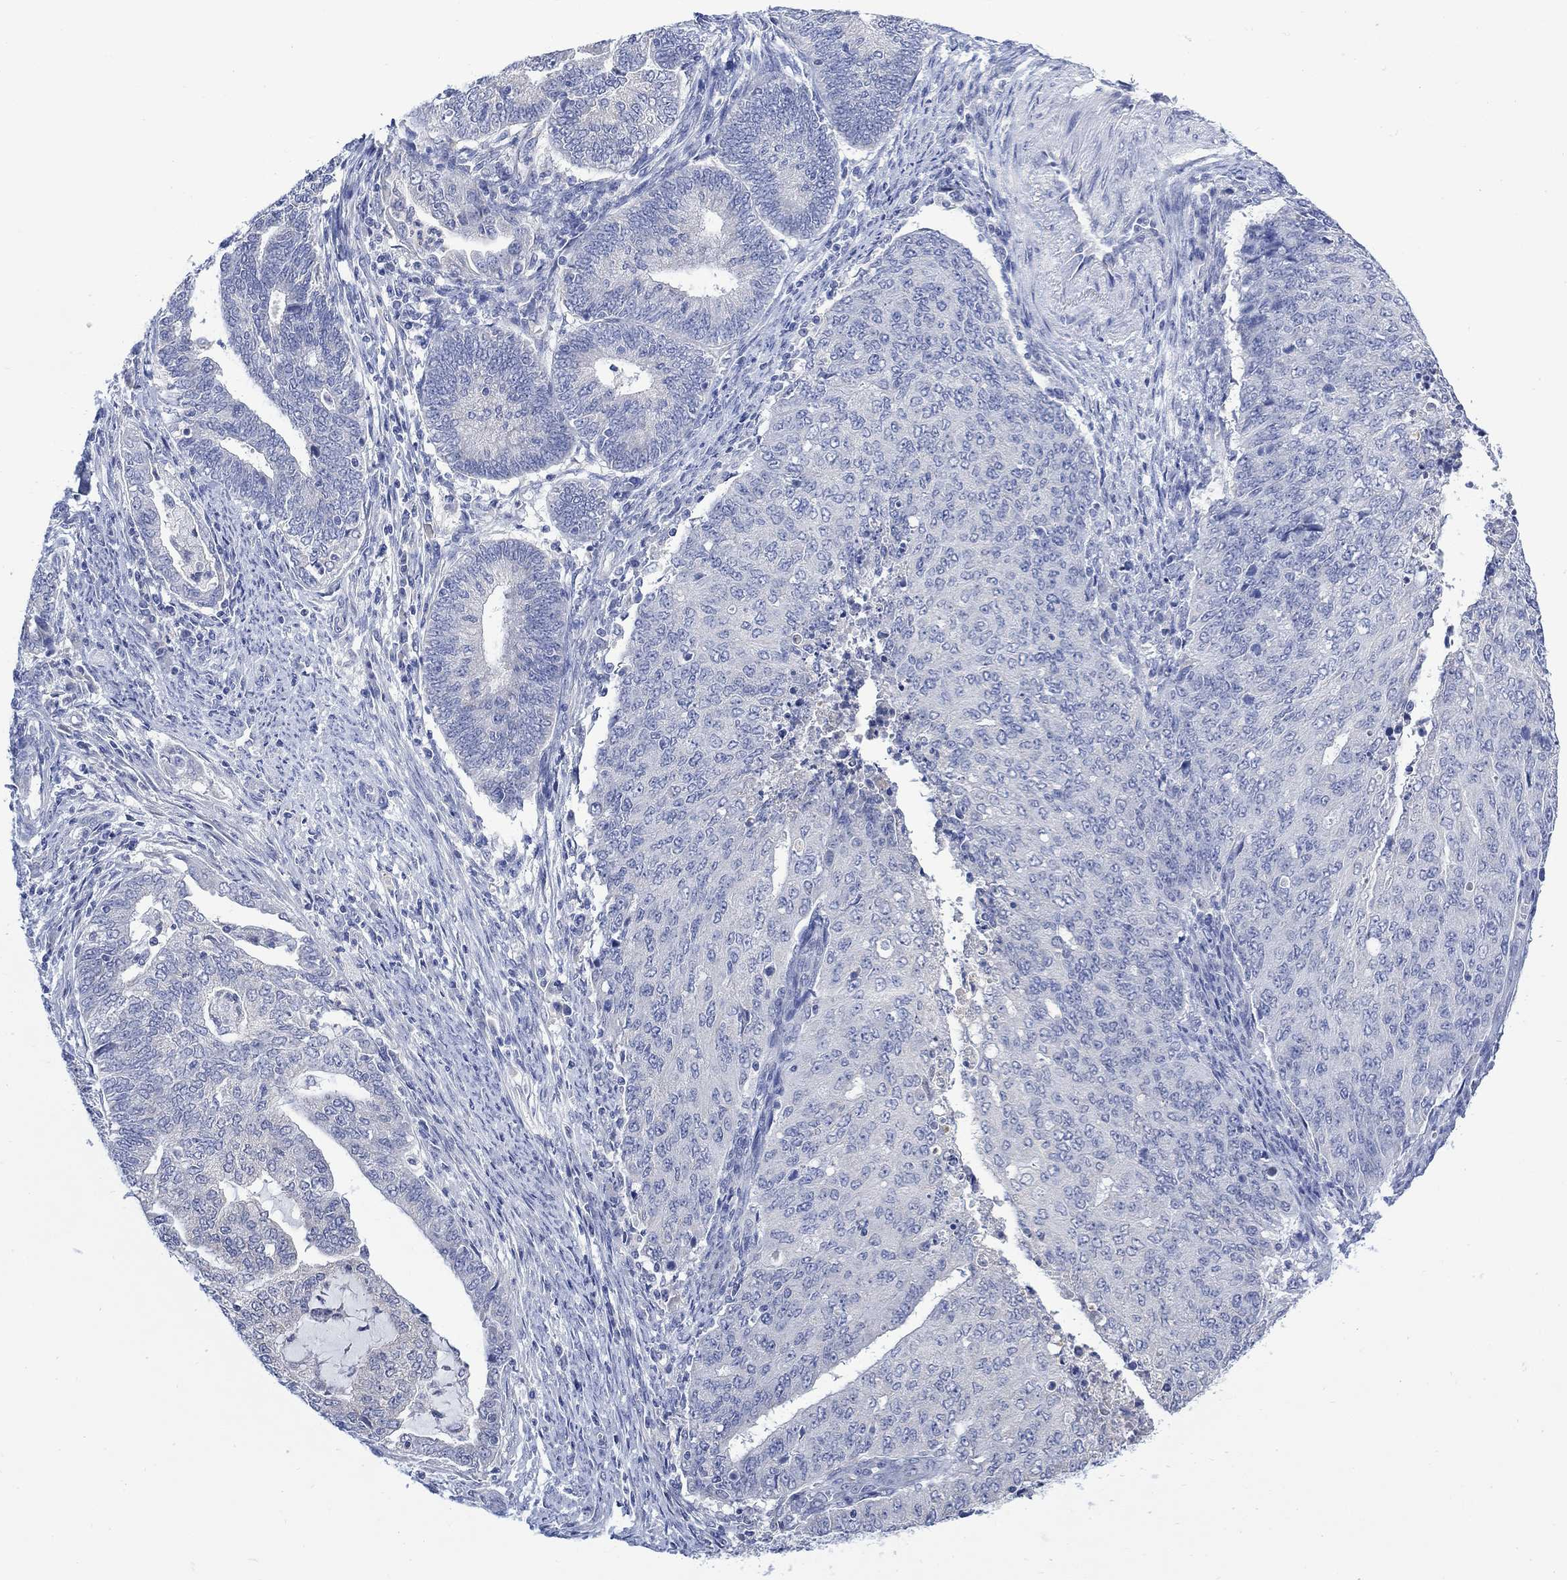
{"staining": {"intensity": "negative", "quantity": "none", "location": "none"}, "tissue": "endometrial cancer", "cell_type": "Tumor cells", "image_type": "cancer", "snomed": [{"axis": "morphology", "description": "Adenocarcinoma, NOS"}, {"axis": "topography", "description": "Endometrium"}], "caption": "Micrograph shows no protein expression in tumor cells of endometrial adenocarcinoma tissue.", "gene": "FBP2", "patient": {"sex": "female", "age": 82}}